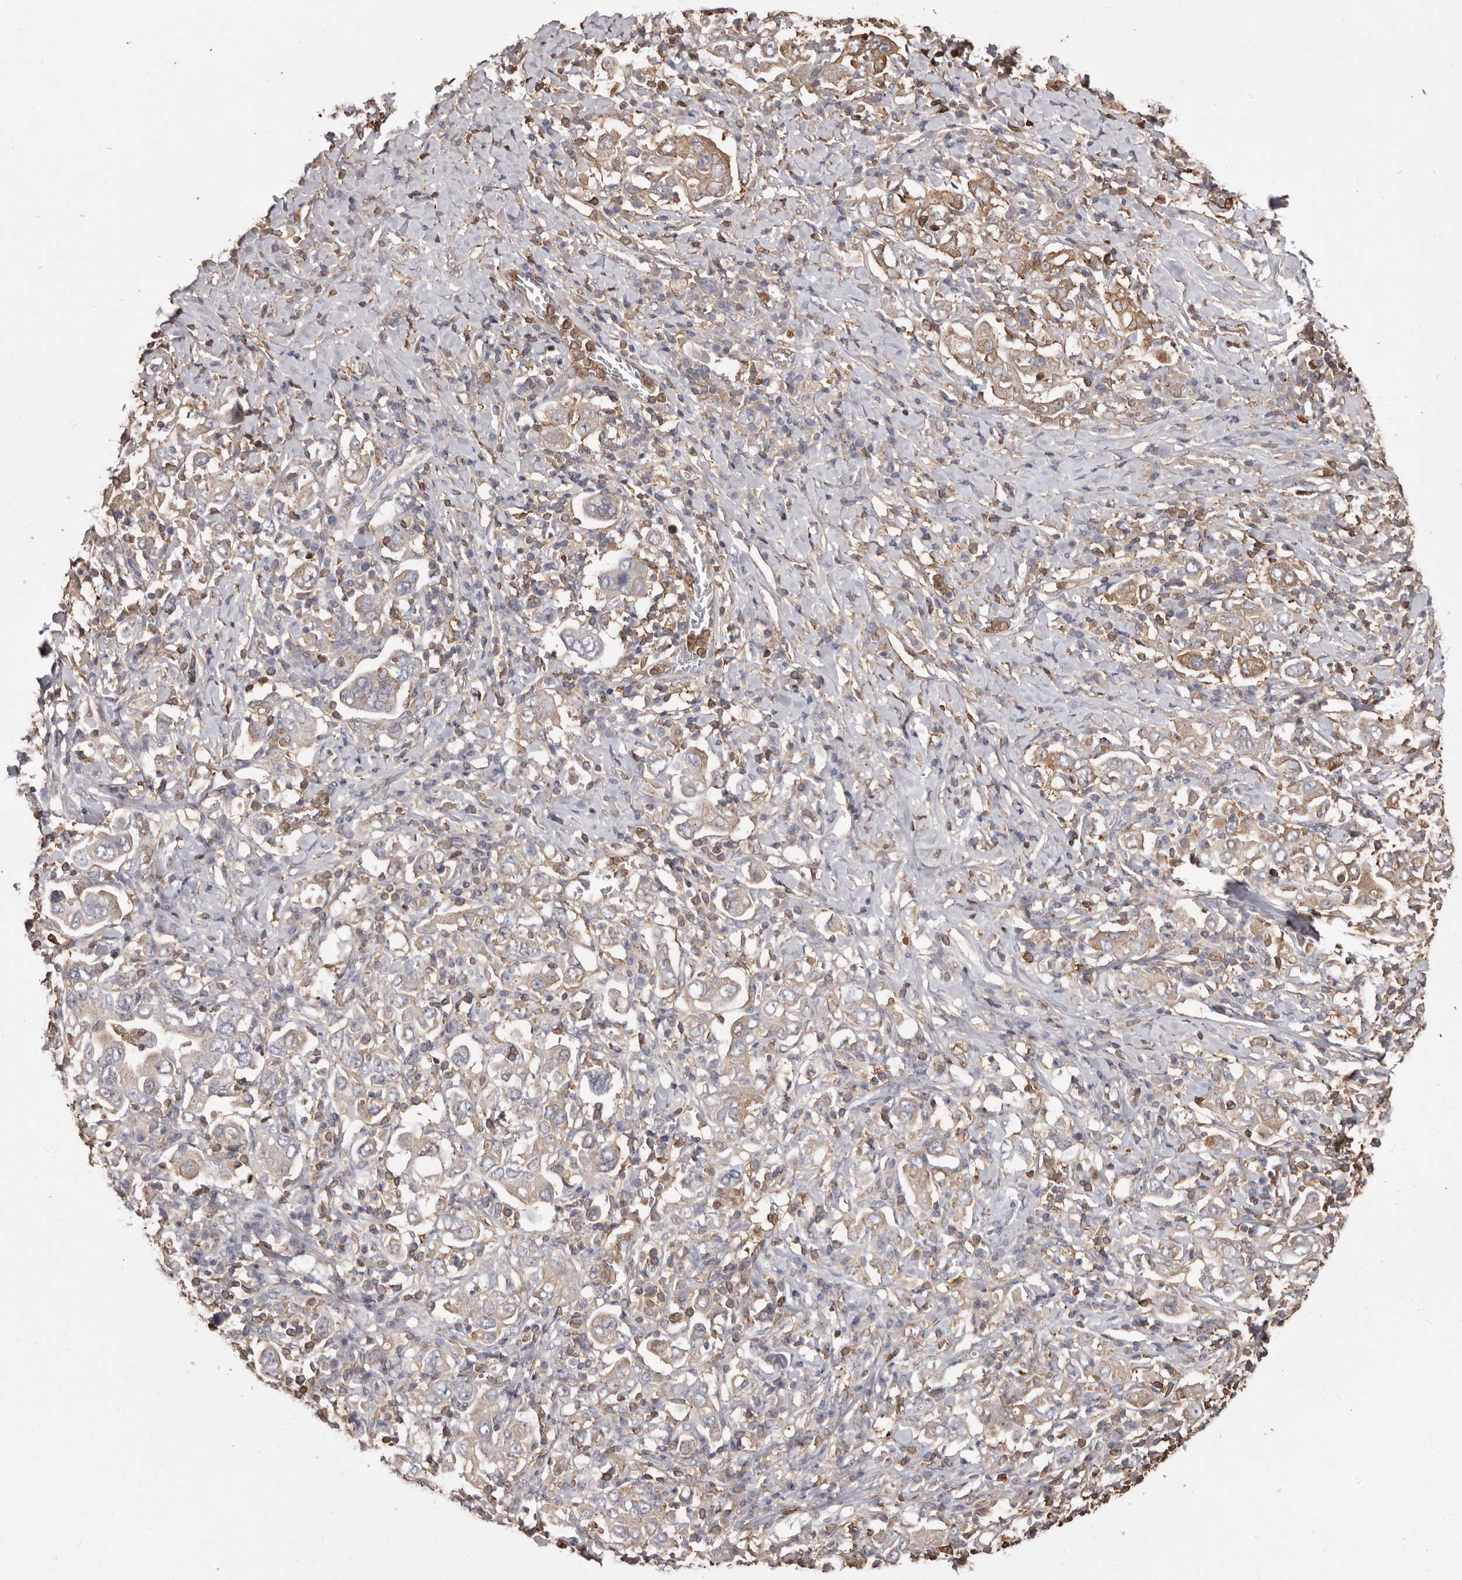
{"staining": {"intensity": "moderate", "quantity": "<25%", "location": "cytoplasmic/membranous"}, "tissue": "stomach cancer", "cell_type": "Tumor cells", "image_type": "cancer", "snomed": [{"axis": "morphology", "description": "Adenocarcinoma, NOS"}, {"axis": "topography", "description": "Stomach, upper"}], "caption": "The immunohistochemical stain labels moderate cytoplasmic/membranous positivity in tumor cells of stomach cancer tissue.", "gene": "PKM", "patient": {"sex": "male", "age": 62}}